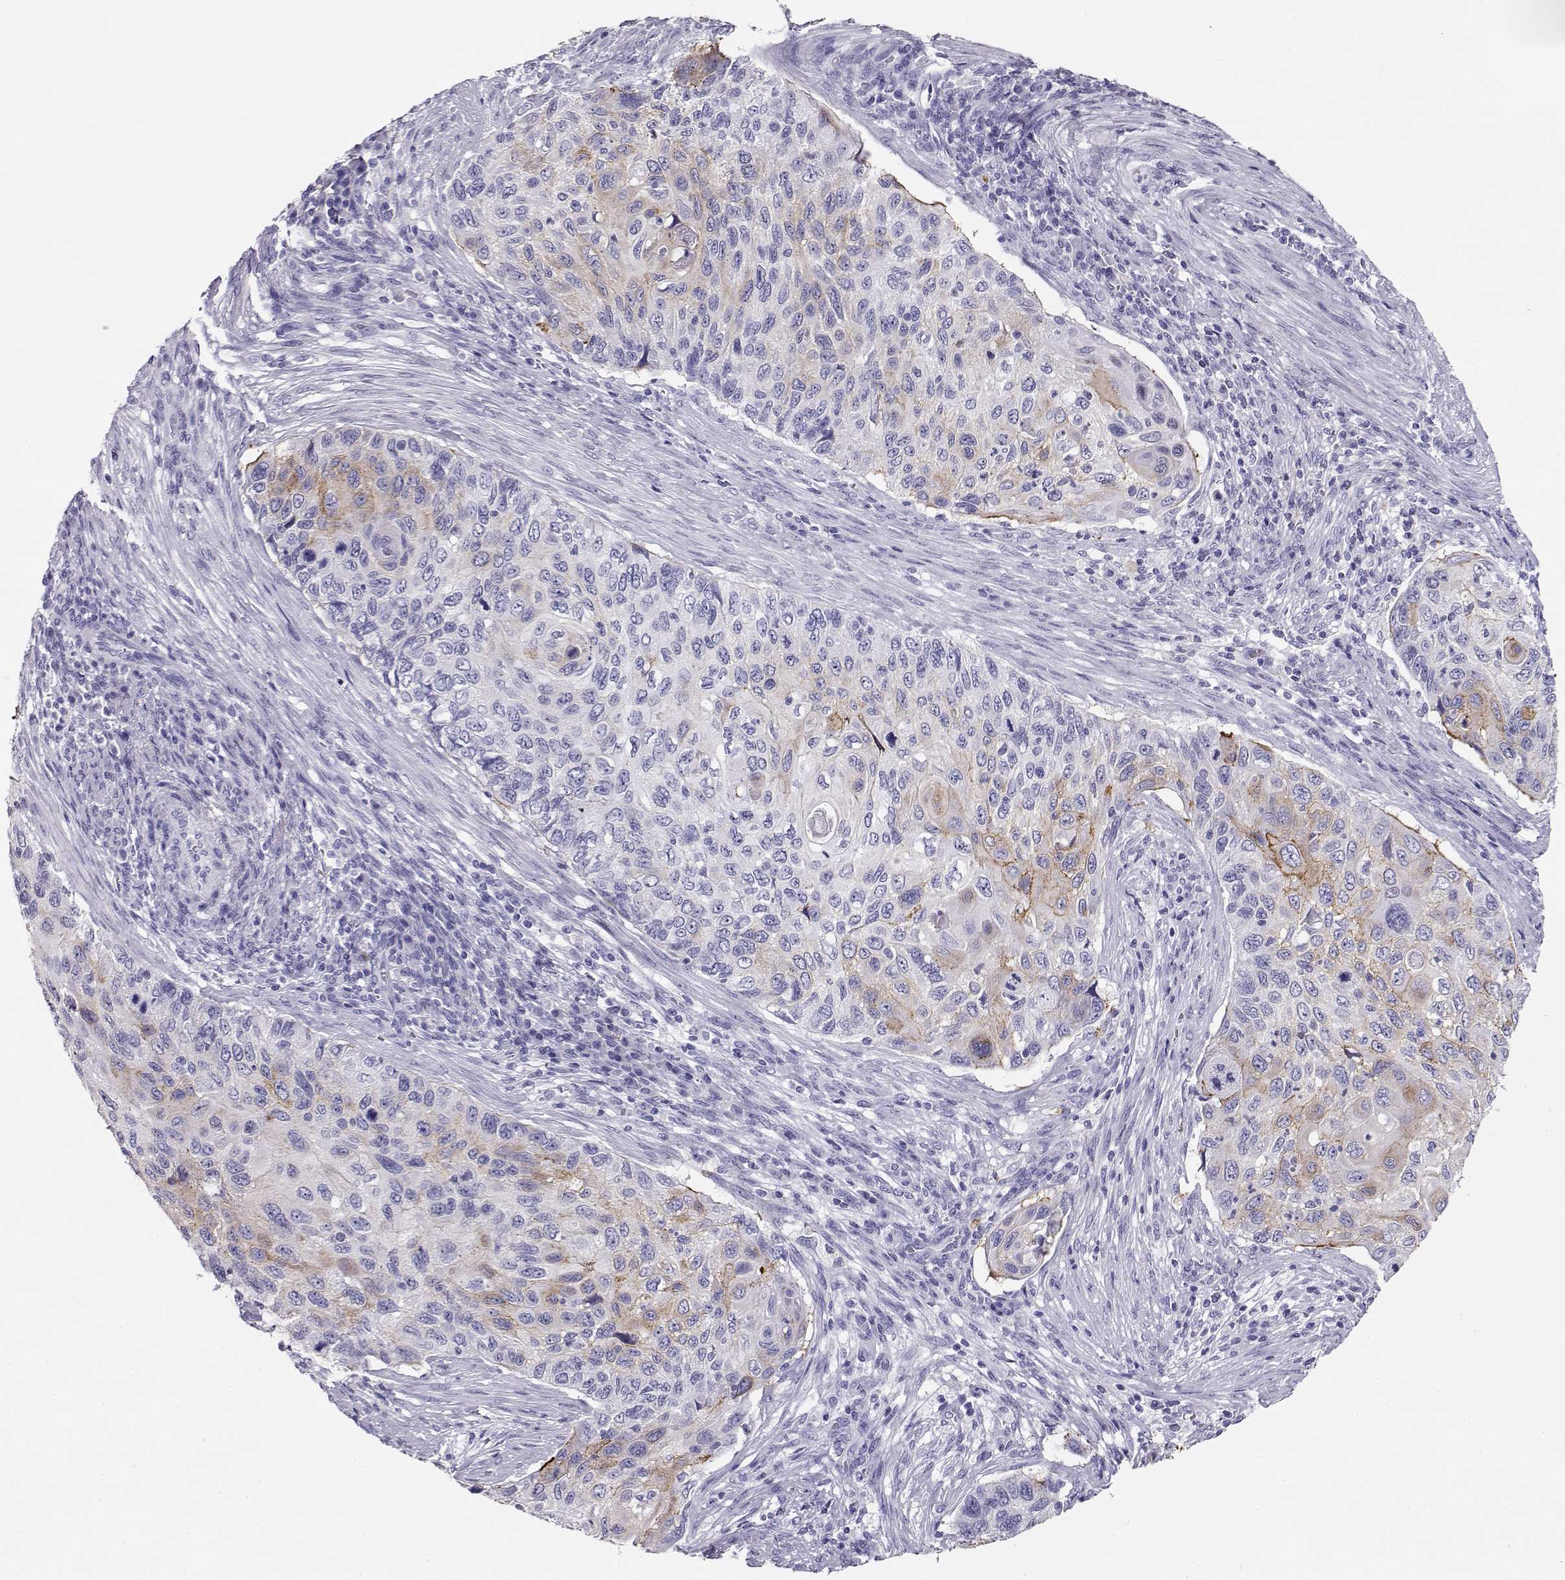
{"staining": {"intensity": "weak", "quantity": "<25%", "location": "cytoplasmic/membranous"}, "tissue": "cervical cancer", "cell_type": "Tumor cells", "image_type": "cancer", "snomed": [{"axis": "morphology", "description": "Squamous cell carcinoma, NOS"}, {"axis": "topography", "description": "Cervix"}], "caption": "Micrograph shows no protein positivity in tumor cells of cervical cancer (squamous cell carcinoma) tissue.", "gene": "CRX", "patient": {"sex": "female", "age": 70}}